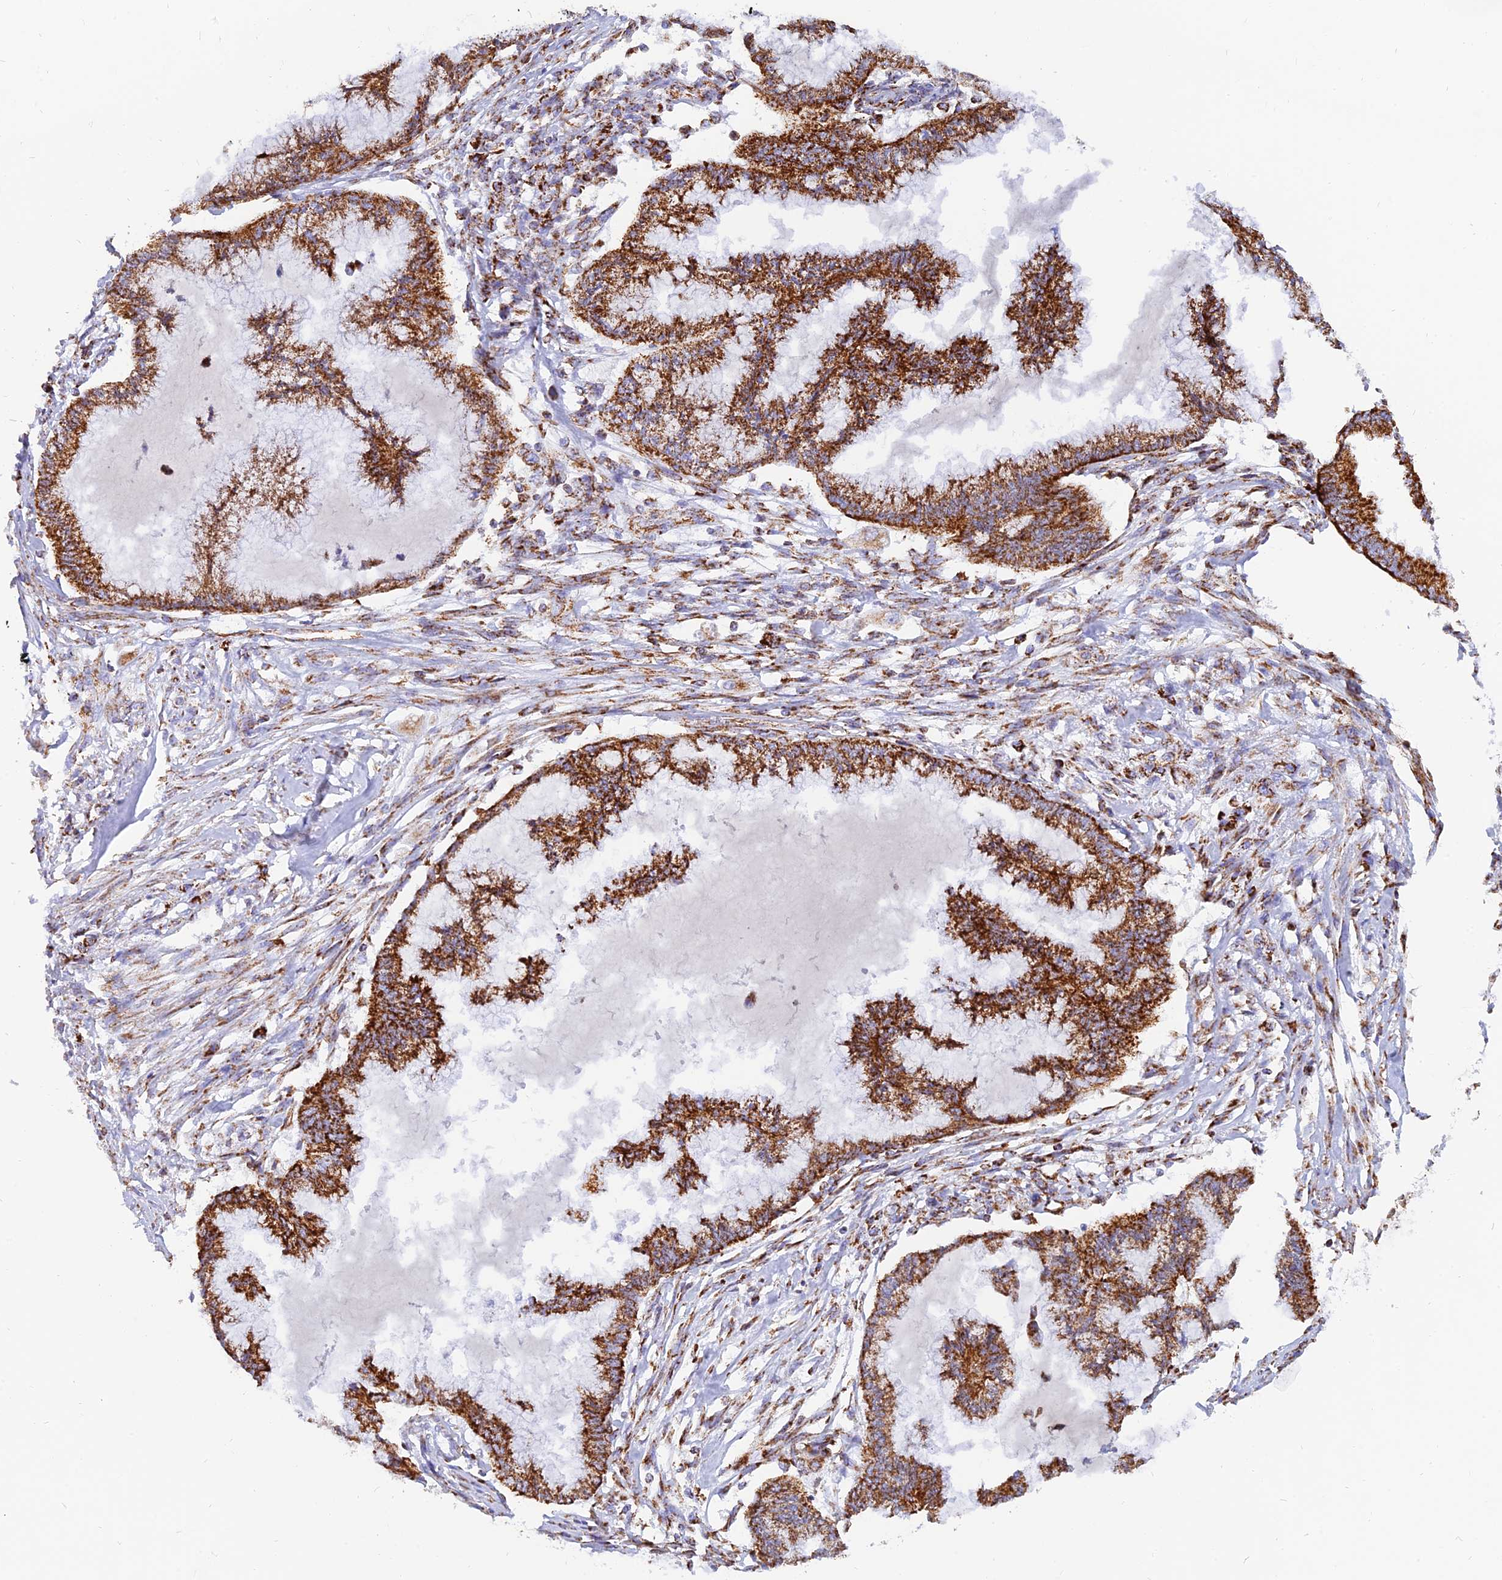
{"staining": {"intensity": "strong", "quantity": ">75%", "location": "cytoplasmic/membranous"}, "tissue": "endometrial cancer", "cell_type": "Tumor cells", "image_type": "cancer", "snomed": [{"axis": "morphology", "description": "Adenocarcinoma, NOS"}, {"axis": "topography", "description": "Endometrium"}], "caption": "The image exhibits a brown stain indicating the presence of a protein in the cytoplasmic/membranous of tumor cells in adenocarcinoma (endometrial).", "gene": "NDUFB6", "patient": {"sex": "female", "age": 86}}